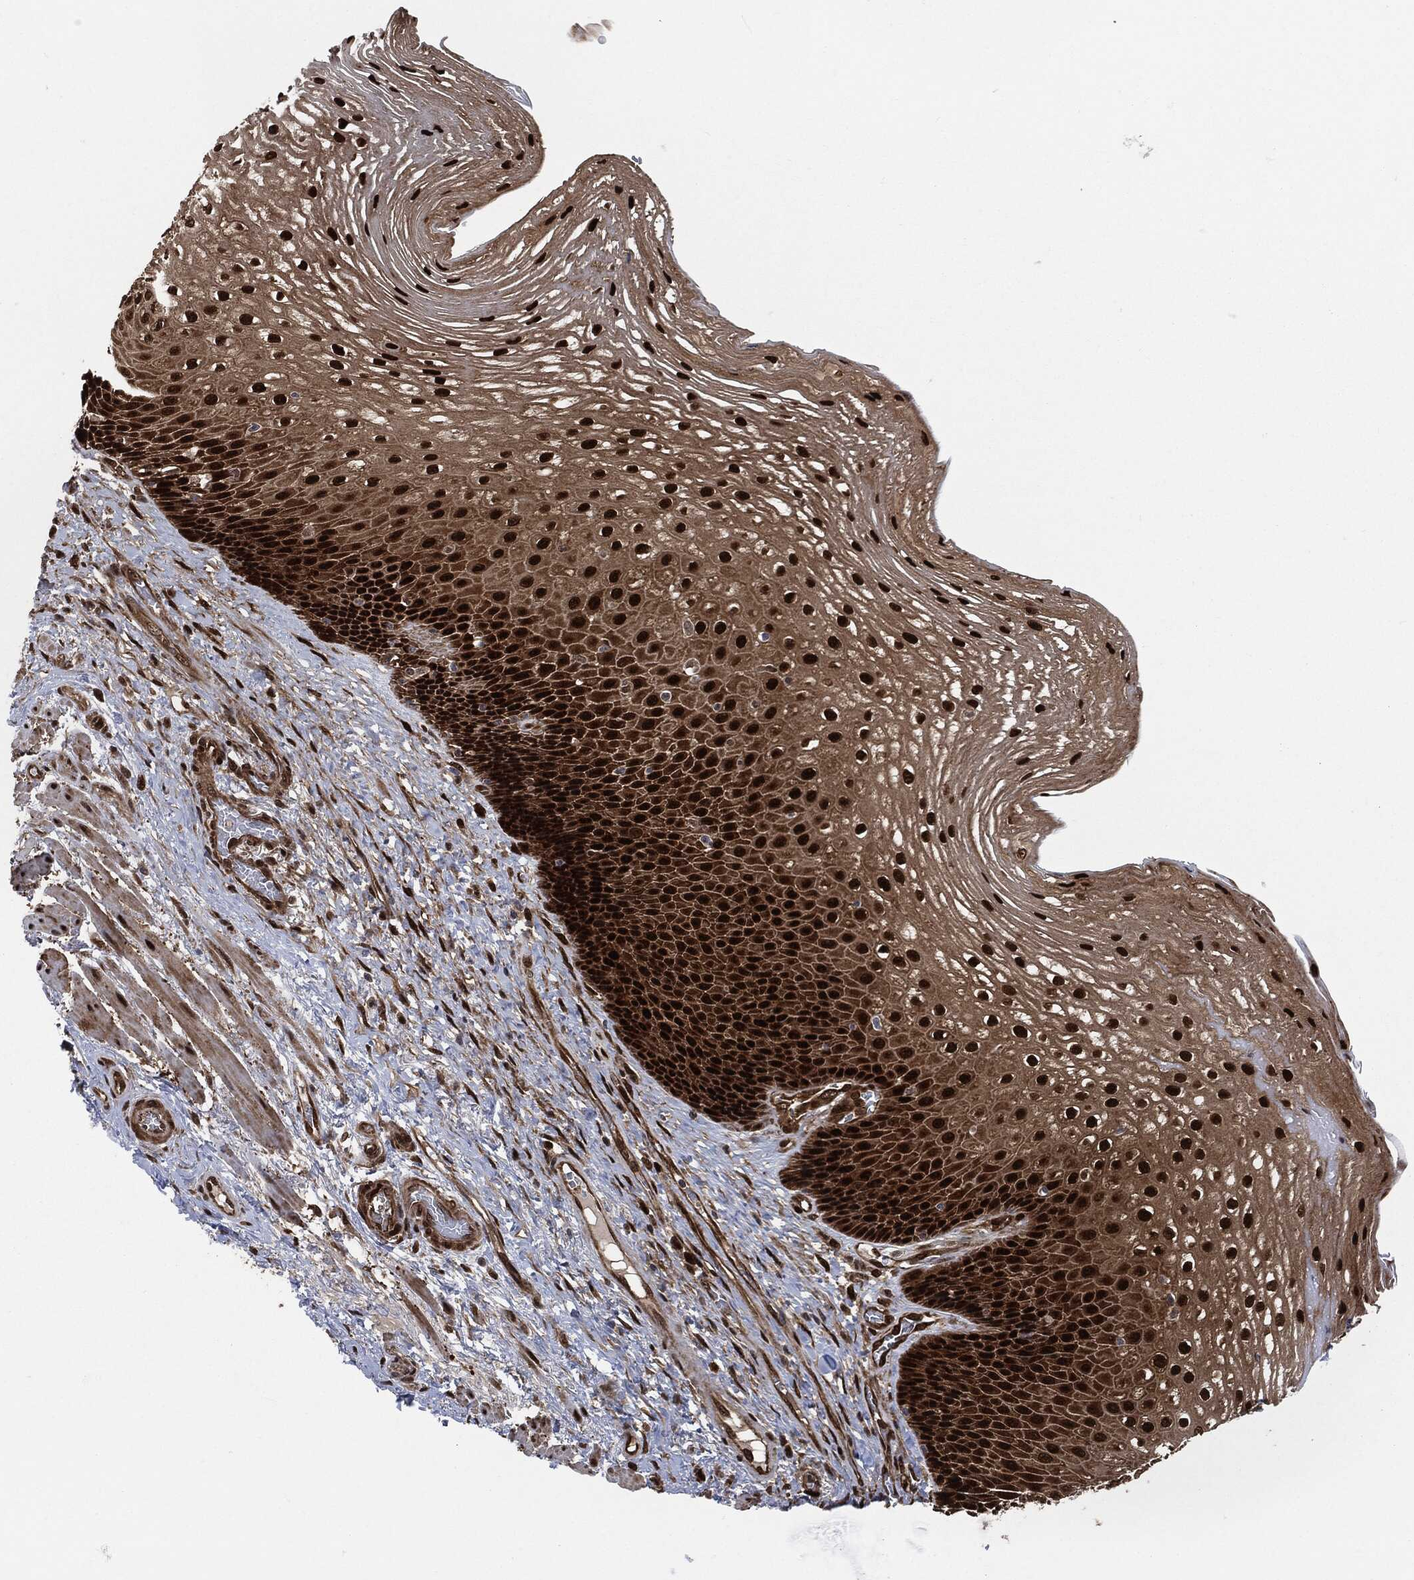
{"staining": {"intensity": "strong", "quantity": ">75%", "location": "nuclear"}, "tissue": "esophagus", "cell_type": "Squamous epithelial cells", "image_type": "normal", "snomed": [{"axis": "morphology", "description": "Normal tissue, NOS"}, {"axis": "topography", "description": "Esophagus"}], "caption": "Human esophagus stained for a protein (brown) exhibits strong nuclear positive expression in about >75% of squamous epithelial cells.", "gene": "DCTN1", "patient": {"sex": "male", "age": 63}}